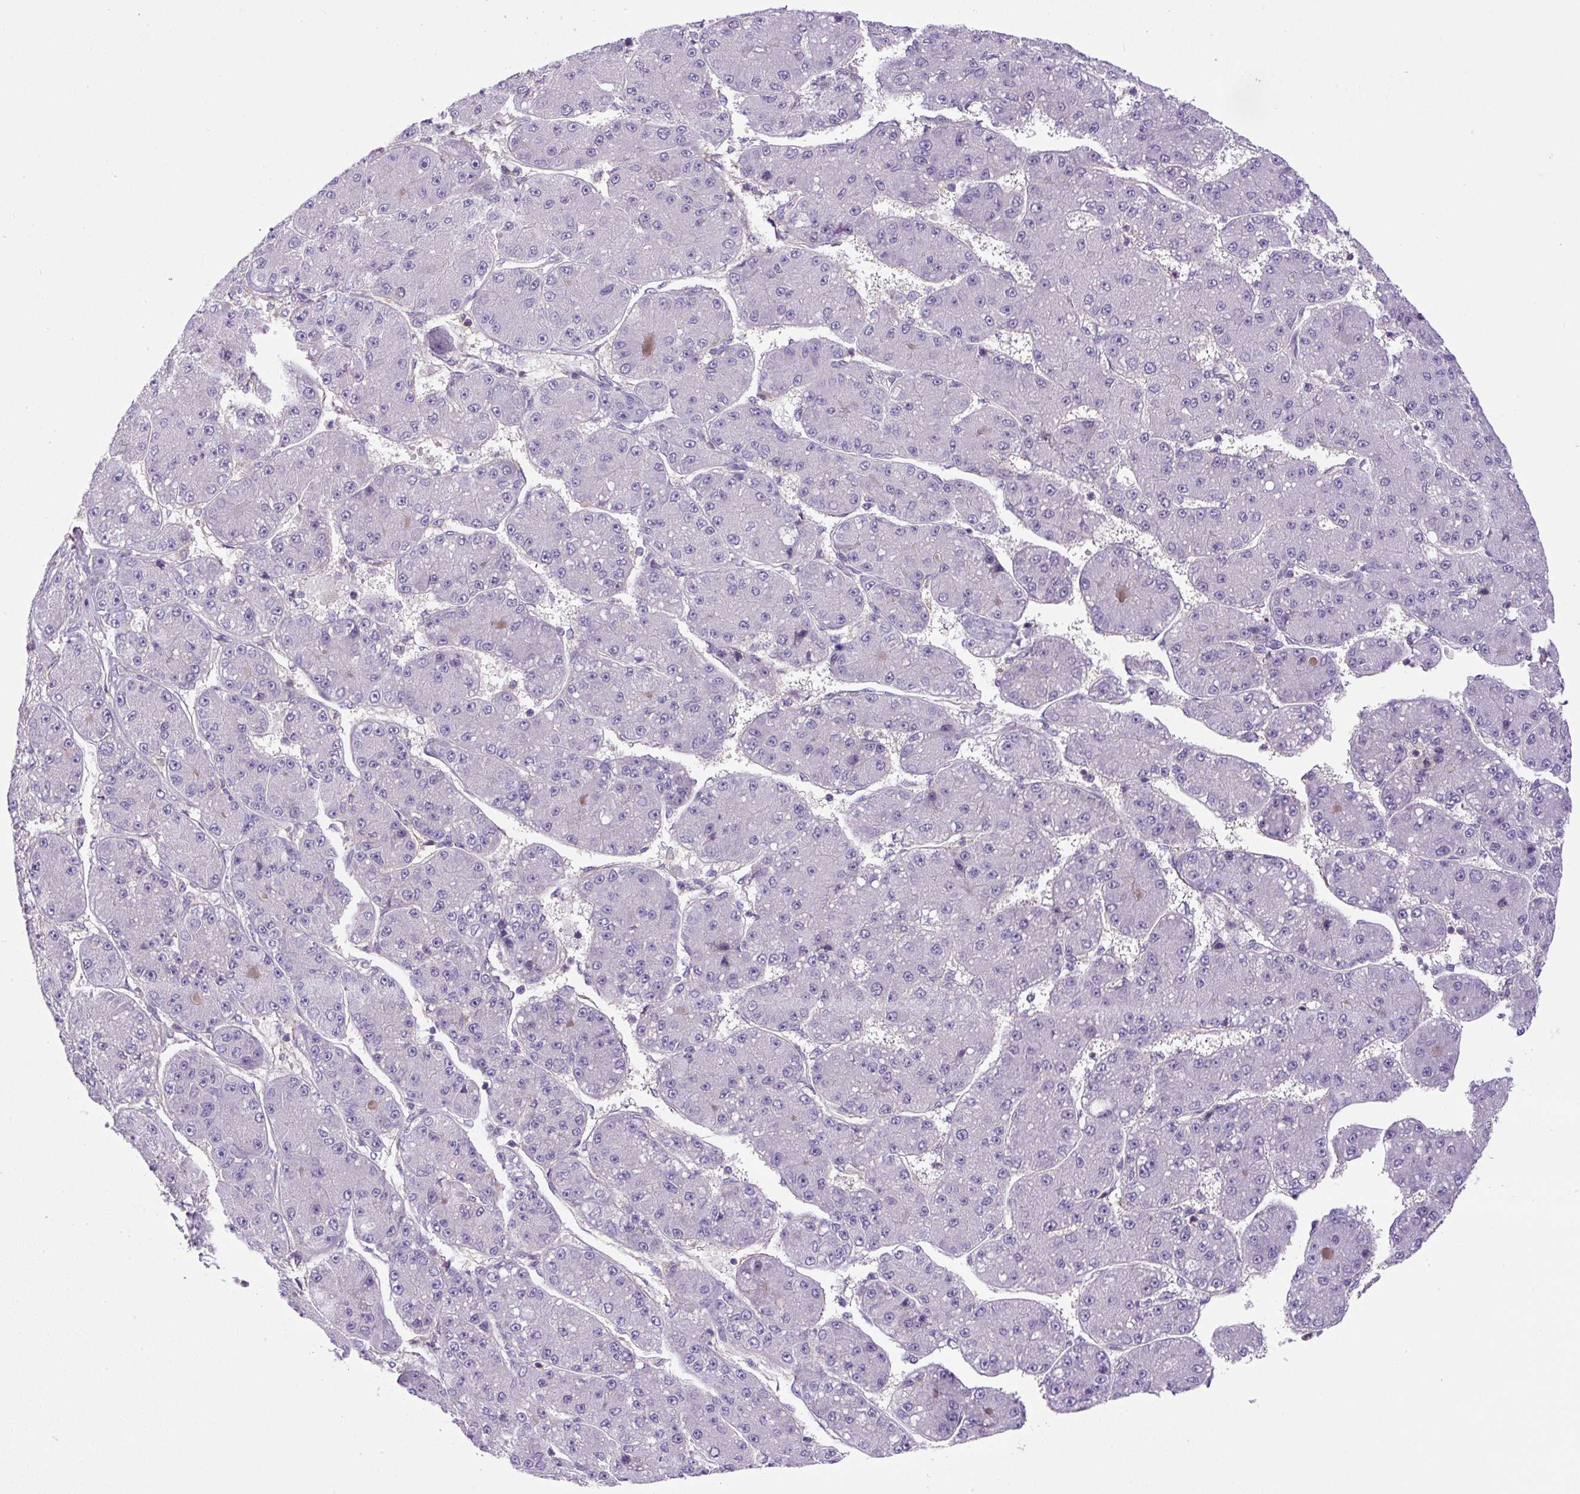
{"staining": {"intensity": "negative", "quantity": "none", "location": "none"}, "tissue": "liver cancer", "cell_type": "Tumor cells", "image_type": "cancer", "snomed": [{"axis": "morphology", "description": "Carcinoma, Hepatocellular, NOS"}, {"axis": "topography", "description": "Liver"}], "caption": "IHC image of human hepatocellular carcinoma (liver) stained for a protein (brown), which shows no expression in tumor cells.", "gene": "NPTN", "patient": {"sex": "male", "age": 67}}